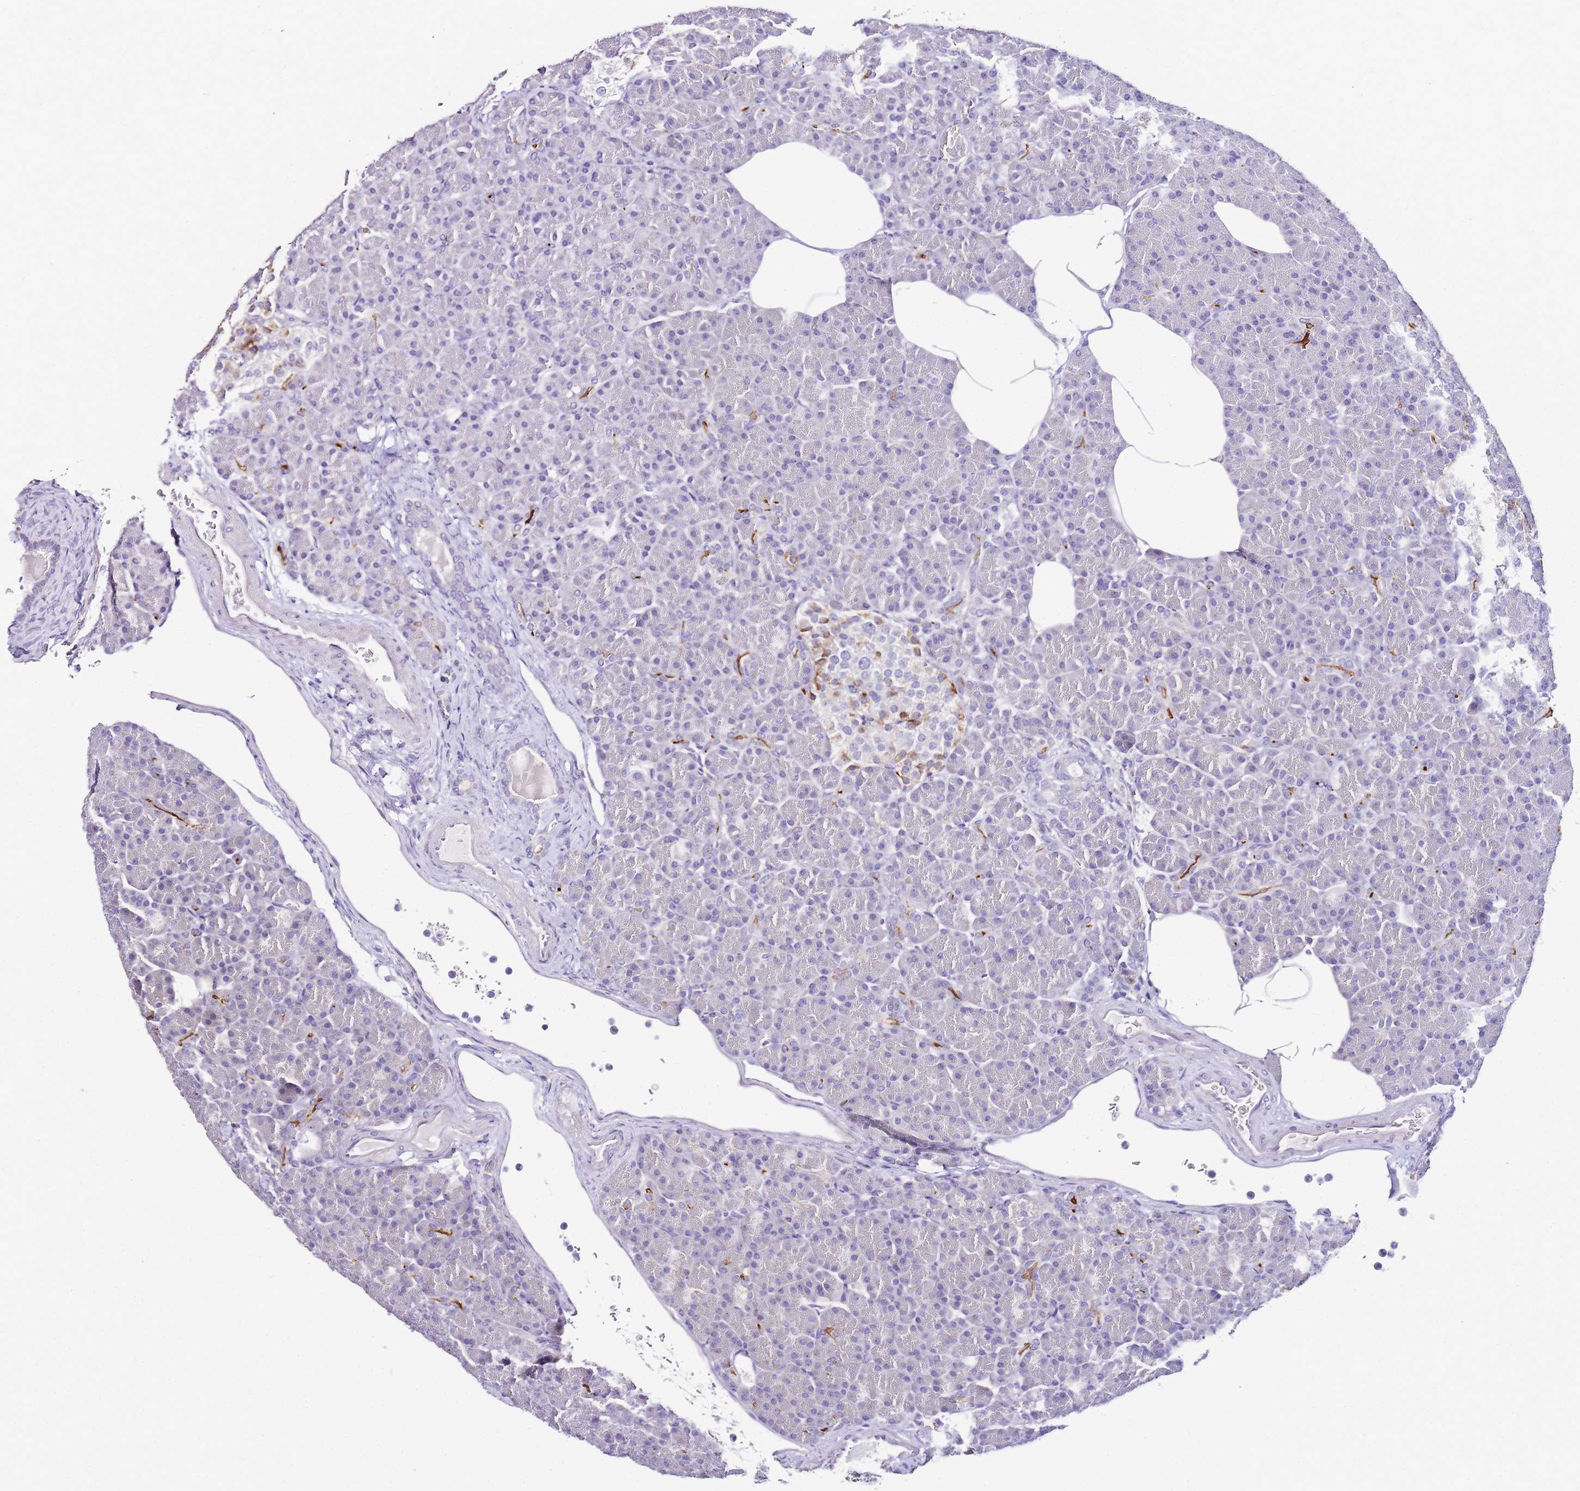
{"staining": {"intensity": "moderate", "quantity": "<25%", "location": "cytoplasmic/membranous"}, "tissue": "pancreas", "cell_type": "Exocrine glandular cells", "image_type": "normal", "snomed": [{"axis": "morphology", "description": "Normal tissue, NOS"}, {"axis": "topography", "description": "Pancreas"}], "caption": "Pancreas stained for a protein (brown) reveals moderate cytoplasmic/membranous positive positivity in about <25% of exocrine glandular cells.", "gene": "DPP4", "patient": {"sex": "female", "age": 43}}